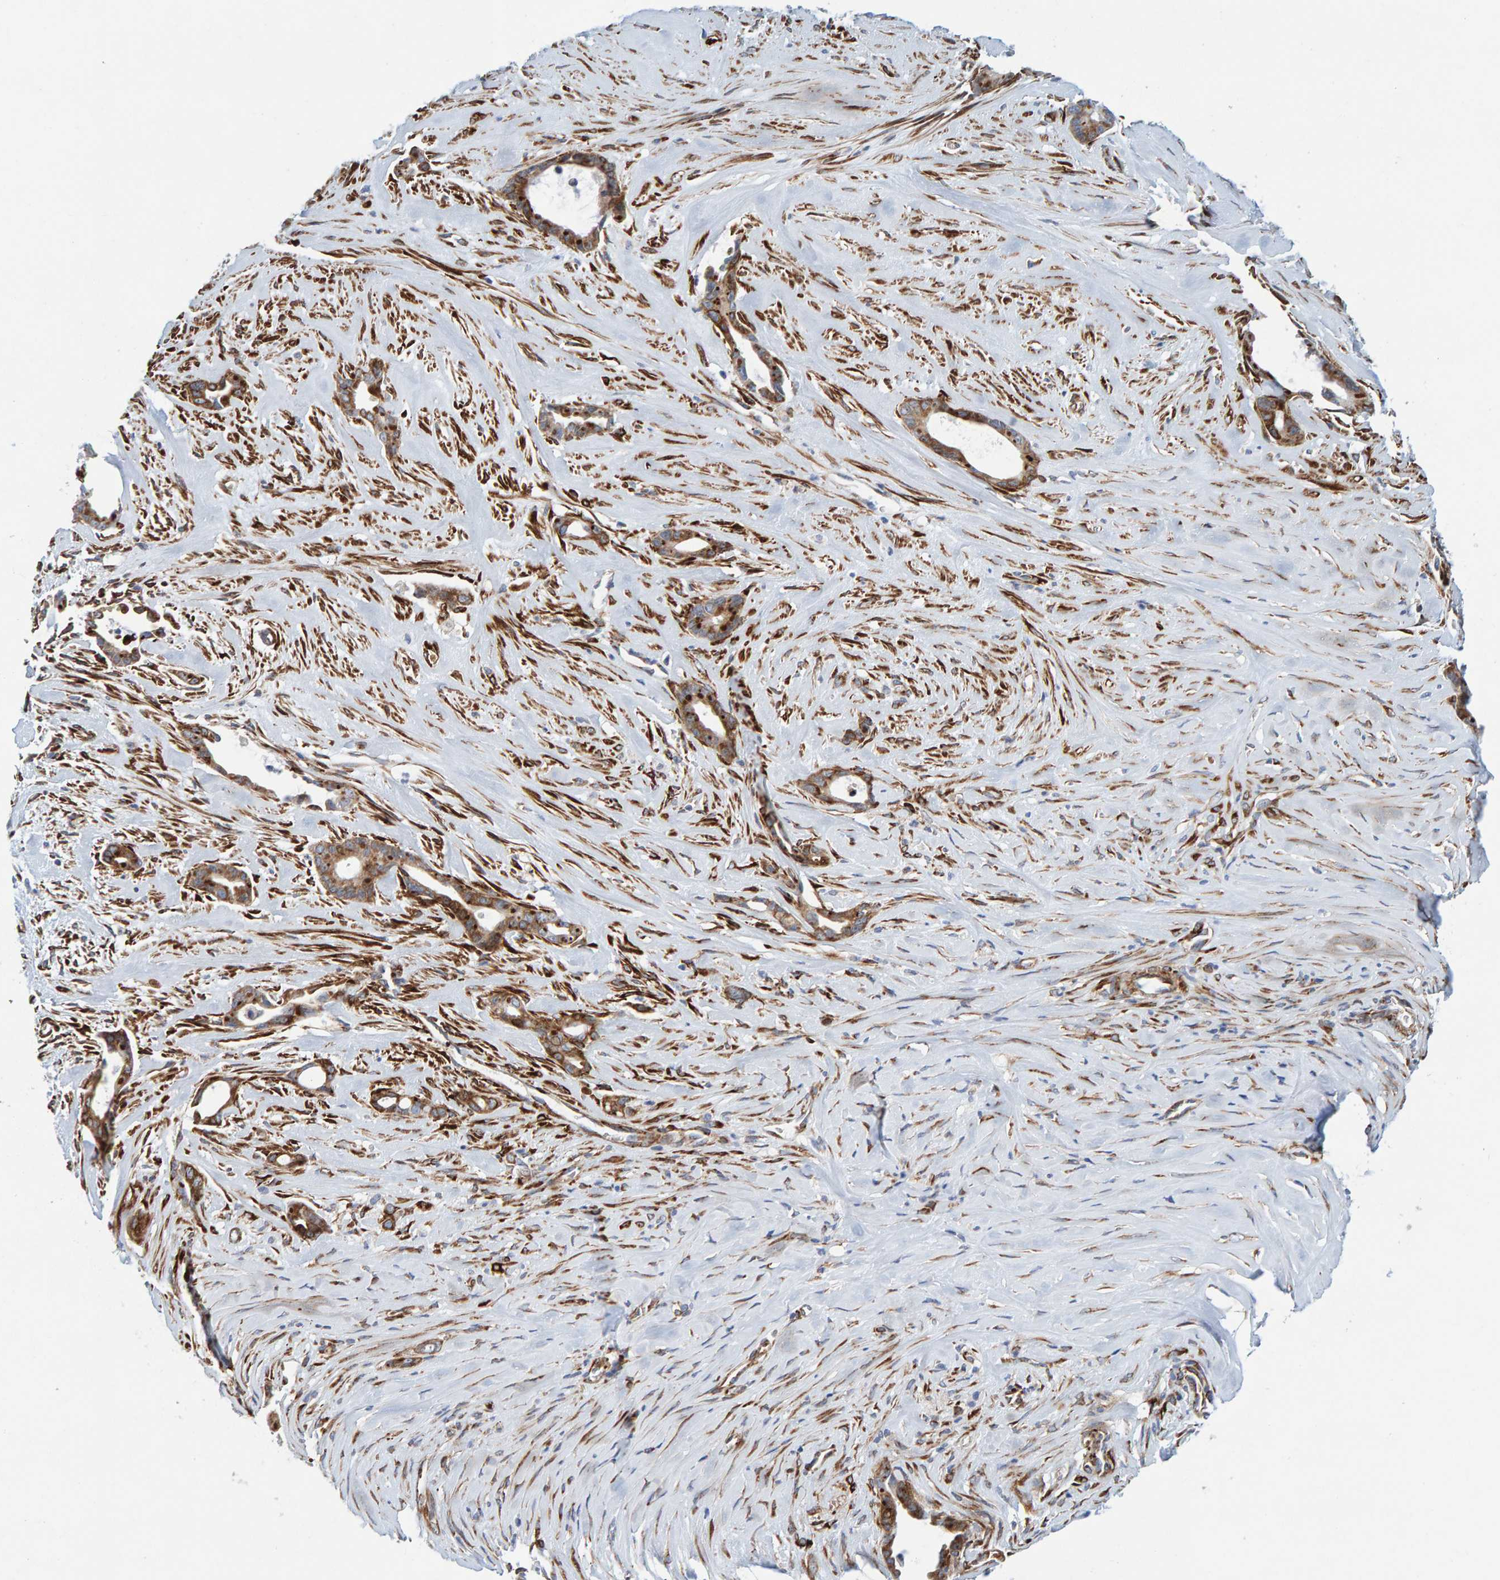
{"staining": {"intensity": "moderate", "quantity": ">75%", "location": "cytoplasmic/membranous"}, "tissue": "liver cancer", "cell_type": "Tumor cells", "image_type": "cancer", "snomed": [{"axis": "morphology", "description": "Cholangiocarcinoma"}, {"axis": "topography", "description": "Liver"}], "caption": "Protein expression analysis of human liver cholangiocarcinoma reveals moderate cytoplasmic/membranous positivity in about >75% of tumor cells.", "gene": "MMP16", "patient": {"sex": "female", "age": 55}}